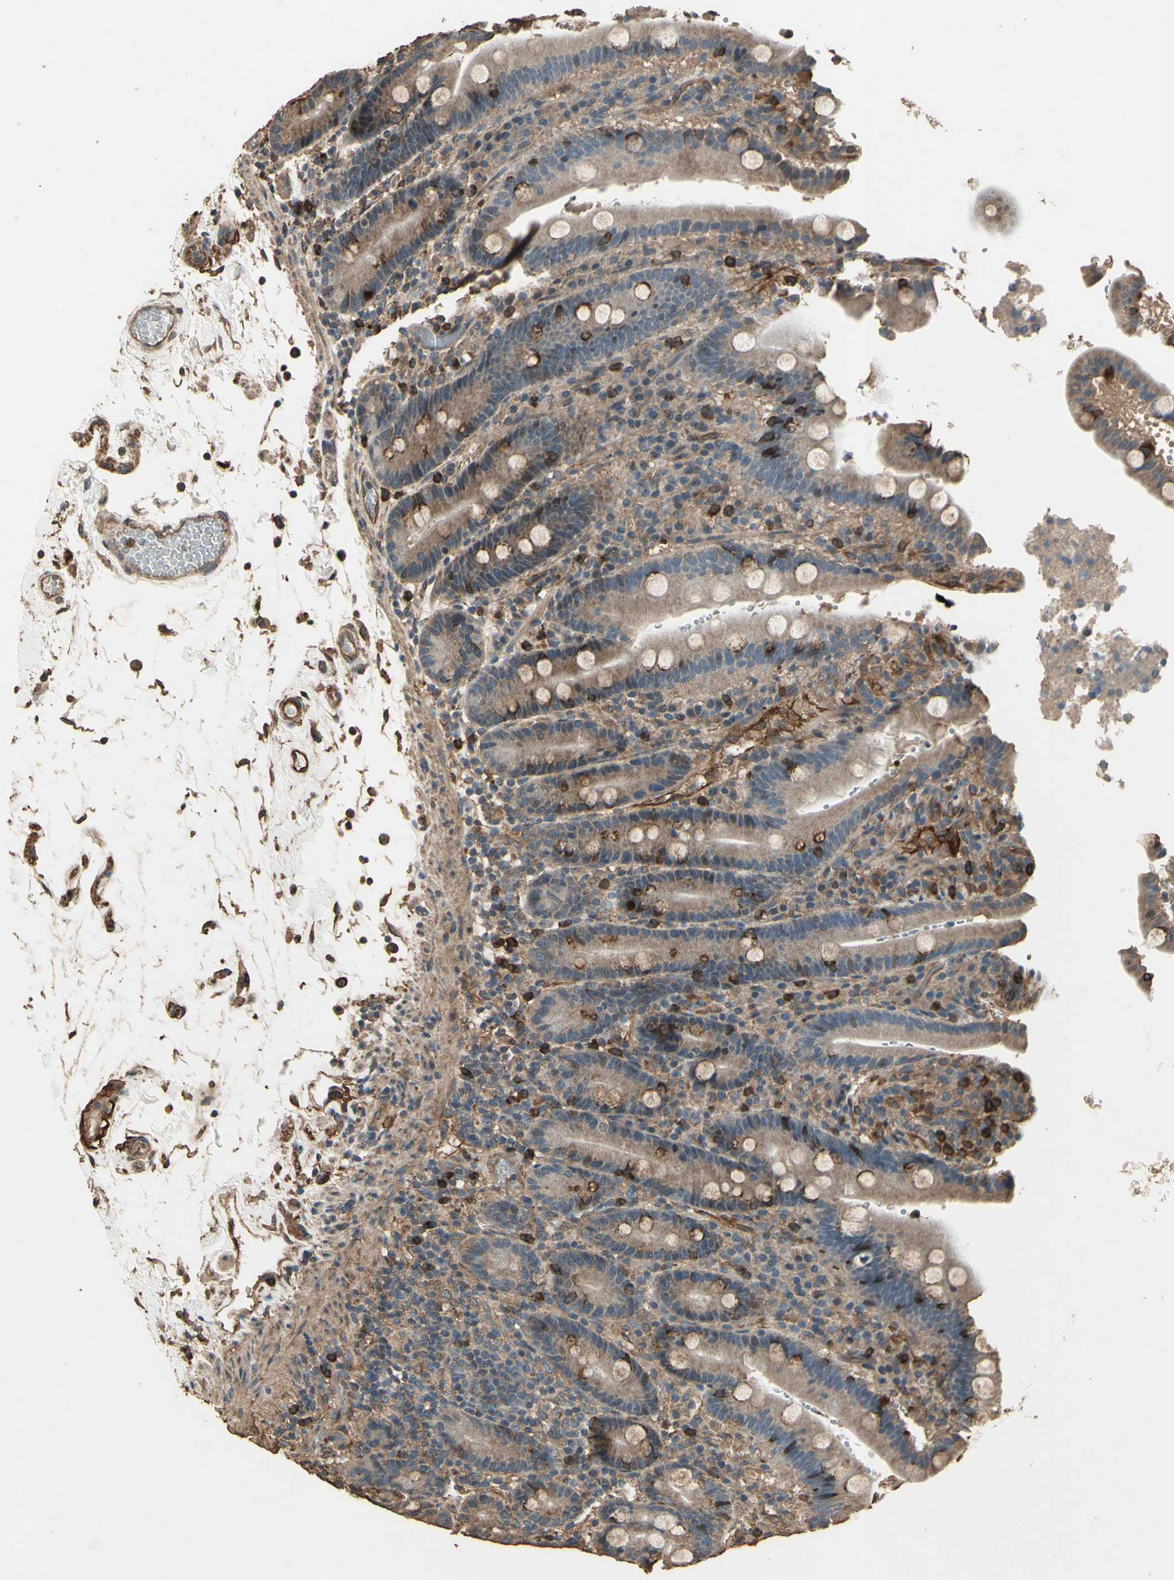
{"staining": {"intensity": "moderate", "quantity": ">75%", "location": "cytoplasmic/membranous"}, "tissue": "duodenum", "cell_type": "Glandular cells", "image_type": "normal", "snomed": [{"axis": "morphology", "description": "Normal tissue, NOS"}, {"axis": "topography", "description": "Small intestine, NOS"}], "caption": "A medium amount of moderate cytoplasmic/membranous expression is present in approximately >75% of glandular cells in unremarkable duodenum.", "gene": "TSPO", "patient": {"sex": "female", "age": 71}}